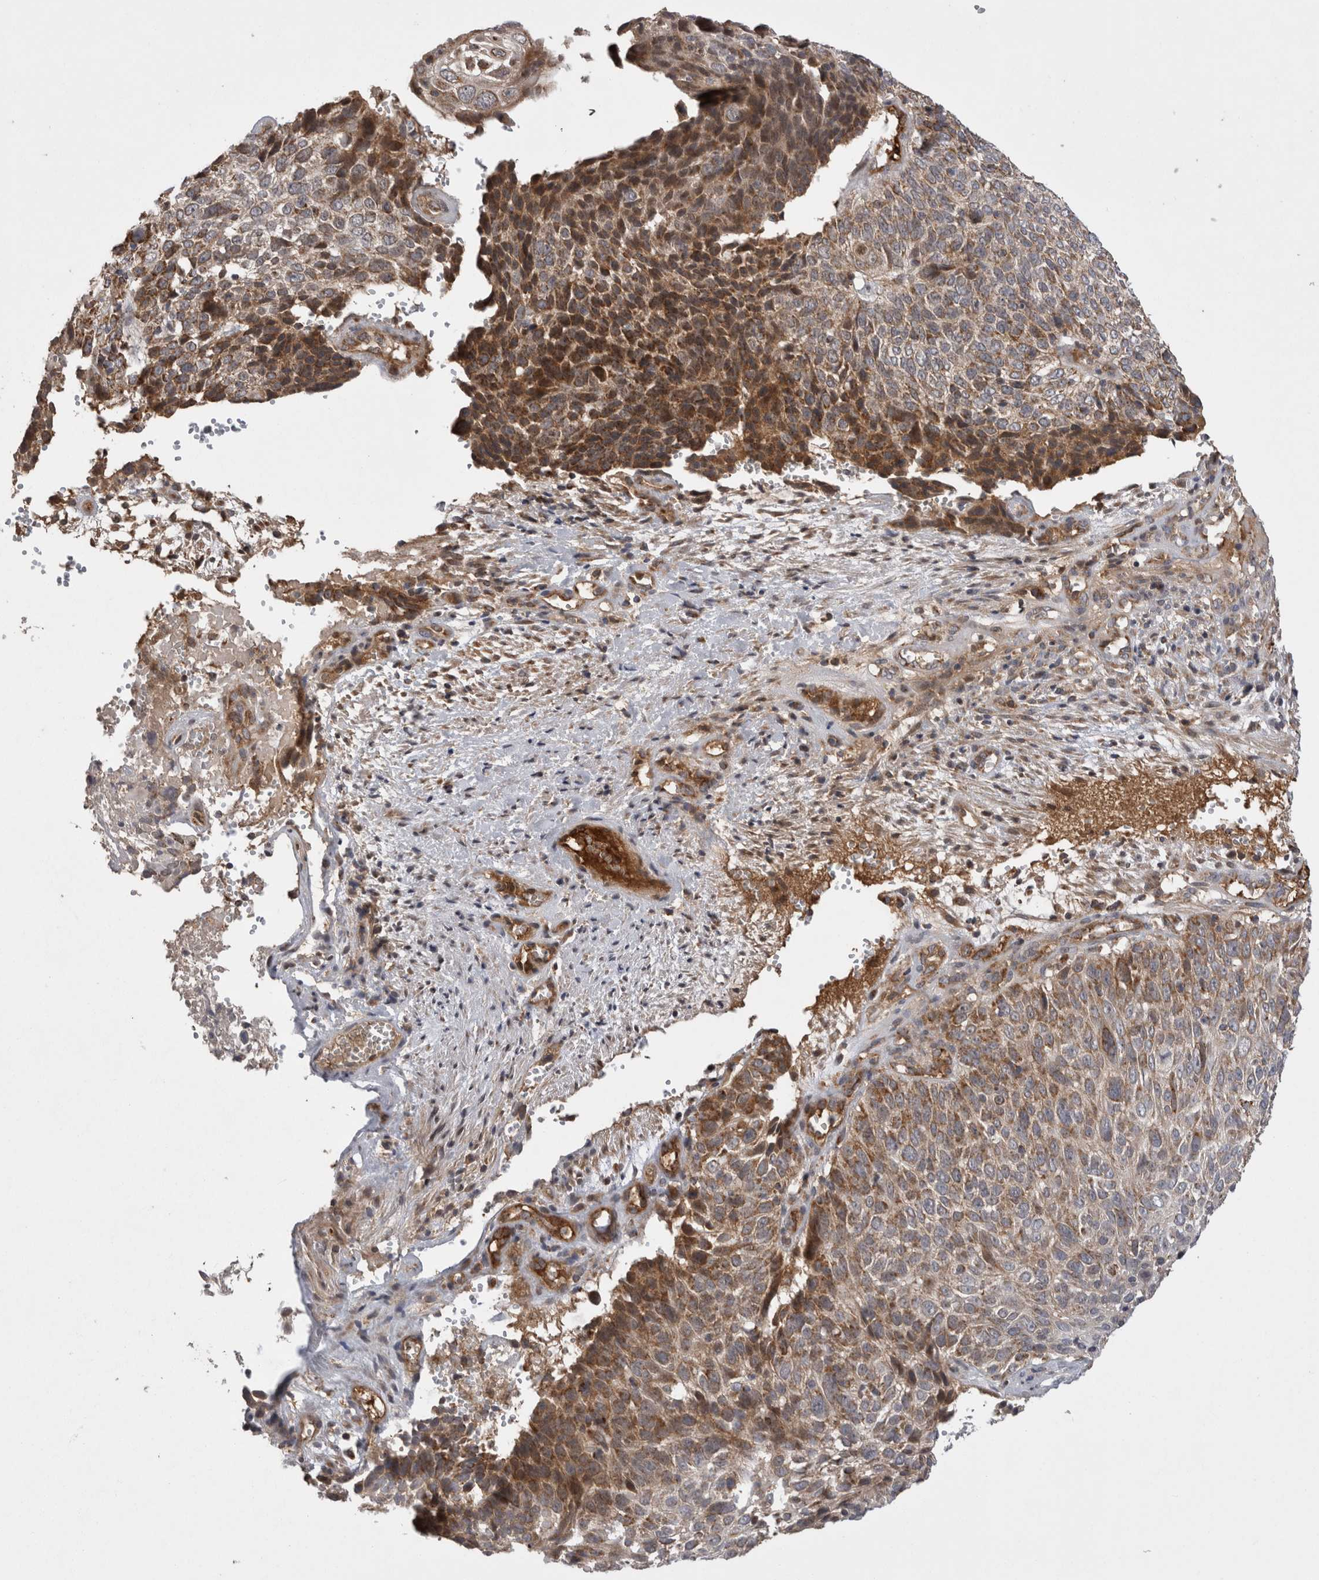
{"staining": {"intensity": "strong", "quantity": ">75%", "location": "cytoplasmic/membranous"}, "tissue": "cervical cancer", "cell_type": "Tumor cells", "image_type": "cancer", "snomed": [{"axis": "morphology", "description": "Squamous cell carcinoma, NOS"}, {"axis": "topography", "description": "Cervix"}], "caption": "Immunohistochemical staining of cervical squamous cell carcinoma demonstrates high levels of strong cytoplasmic/membranous protein positivity in approximately >75% of tumor cells. Nuclei are stained in blue.", "gene": "DARS2", "patient": {"sex": "female", "age": 74}}